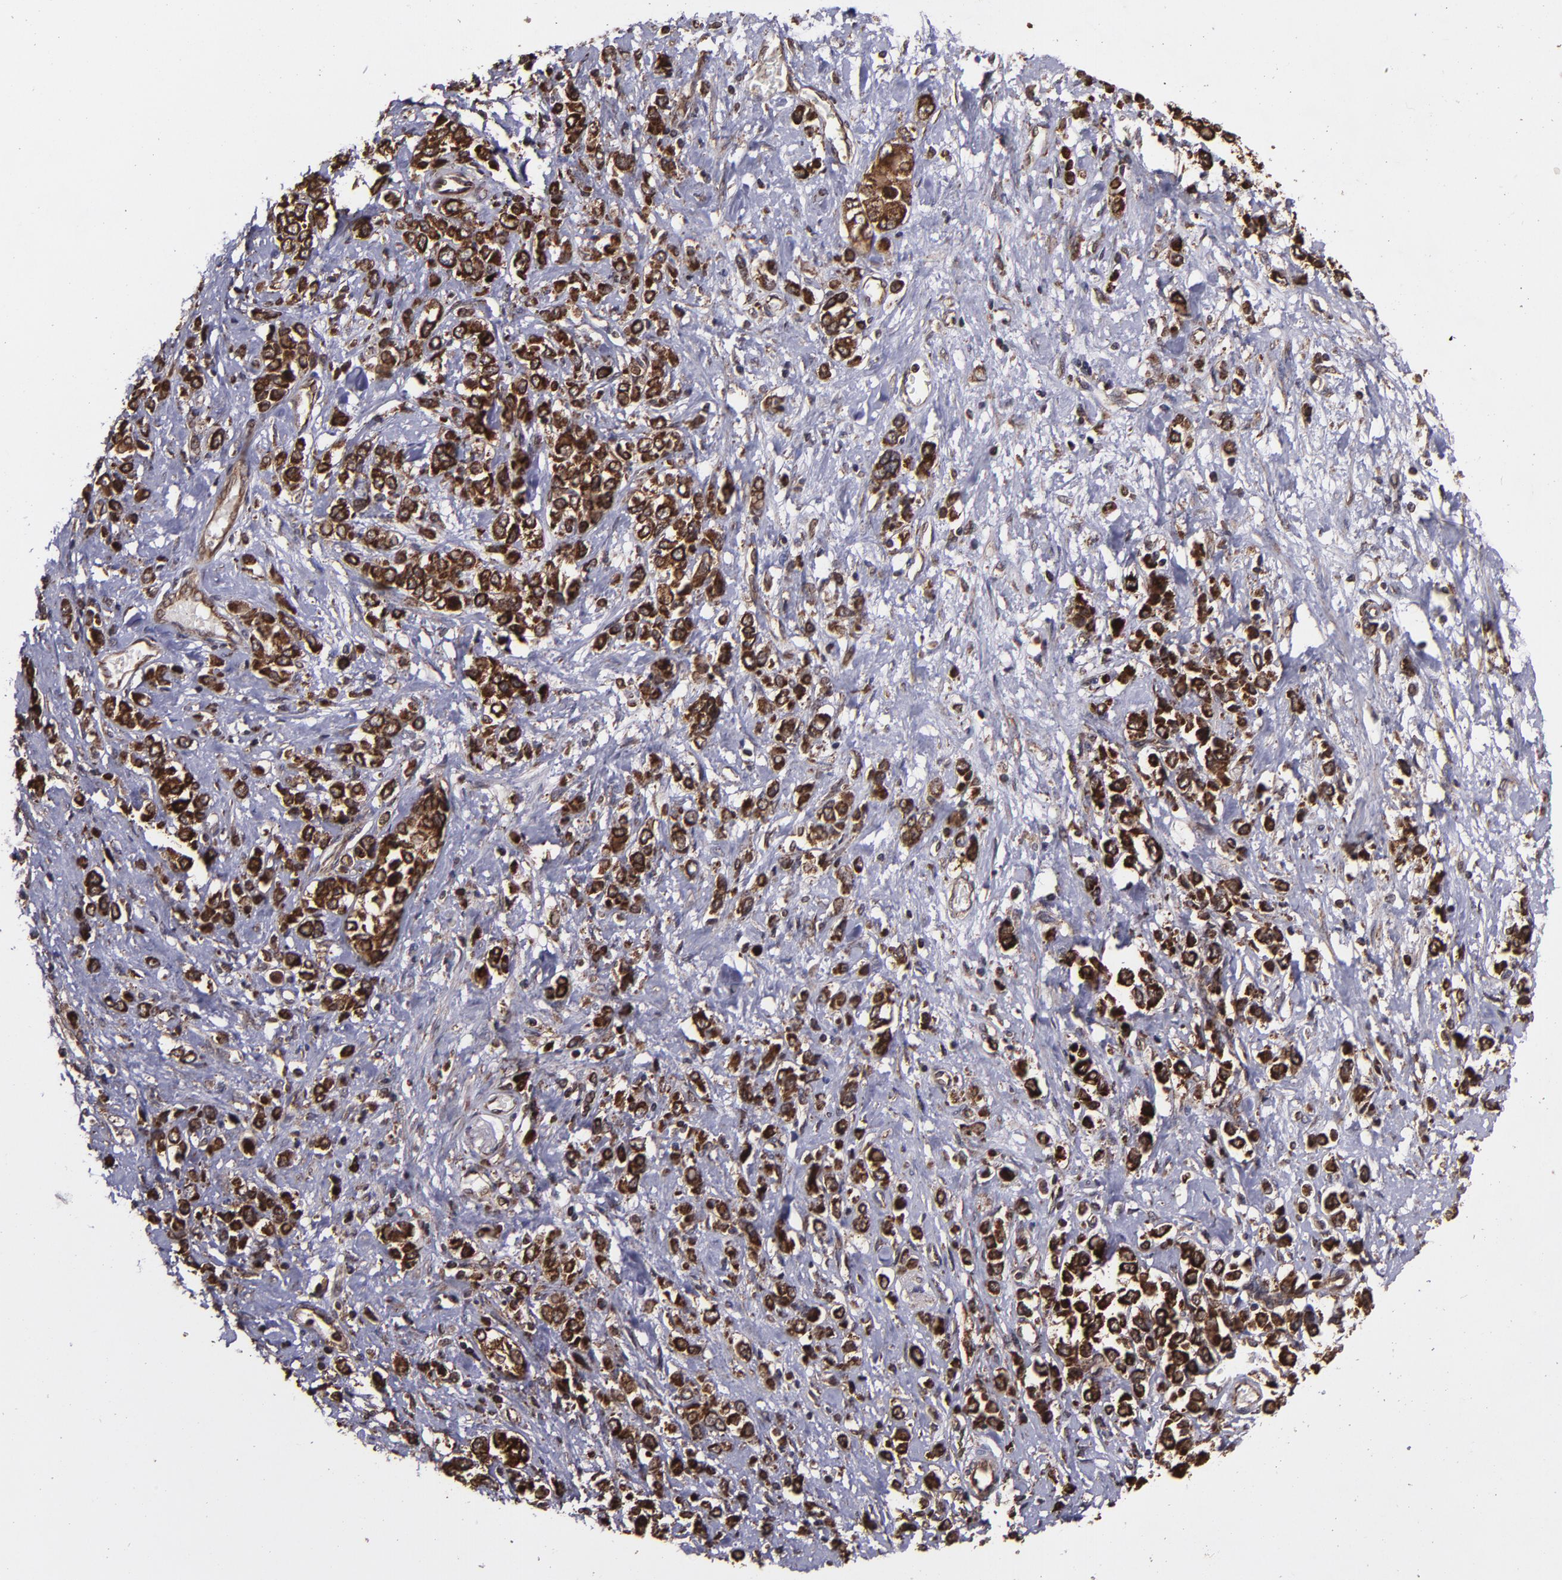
{"staining": {"intensity": "strong", "quantity": ">75%", "location": "cytoplasmic/membranous,nuclear"}, "tissue": "stomach cancer", "cell_type": "Tumor cells", "image_type": "cancer", "snomed": [{"axis": "morphology", "description": "Adenocarcinoma, NOS"}, {"axis": "topography", "description": "Stomach, upper"}], "caption": "Immunohistochemistry of adenocarcinoma (stomach) shows high levels of strong cytoplasmic/membranous and nuclear staining in approximately >75% of tumor cells. (IHC, brightfield microscopy, high magnification).", "gene": "EIF4ENIF1", "patient": {"sex": "male", "age": 76}}